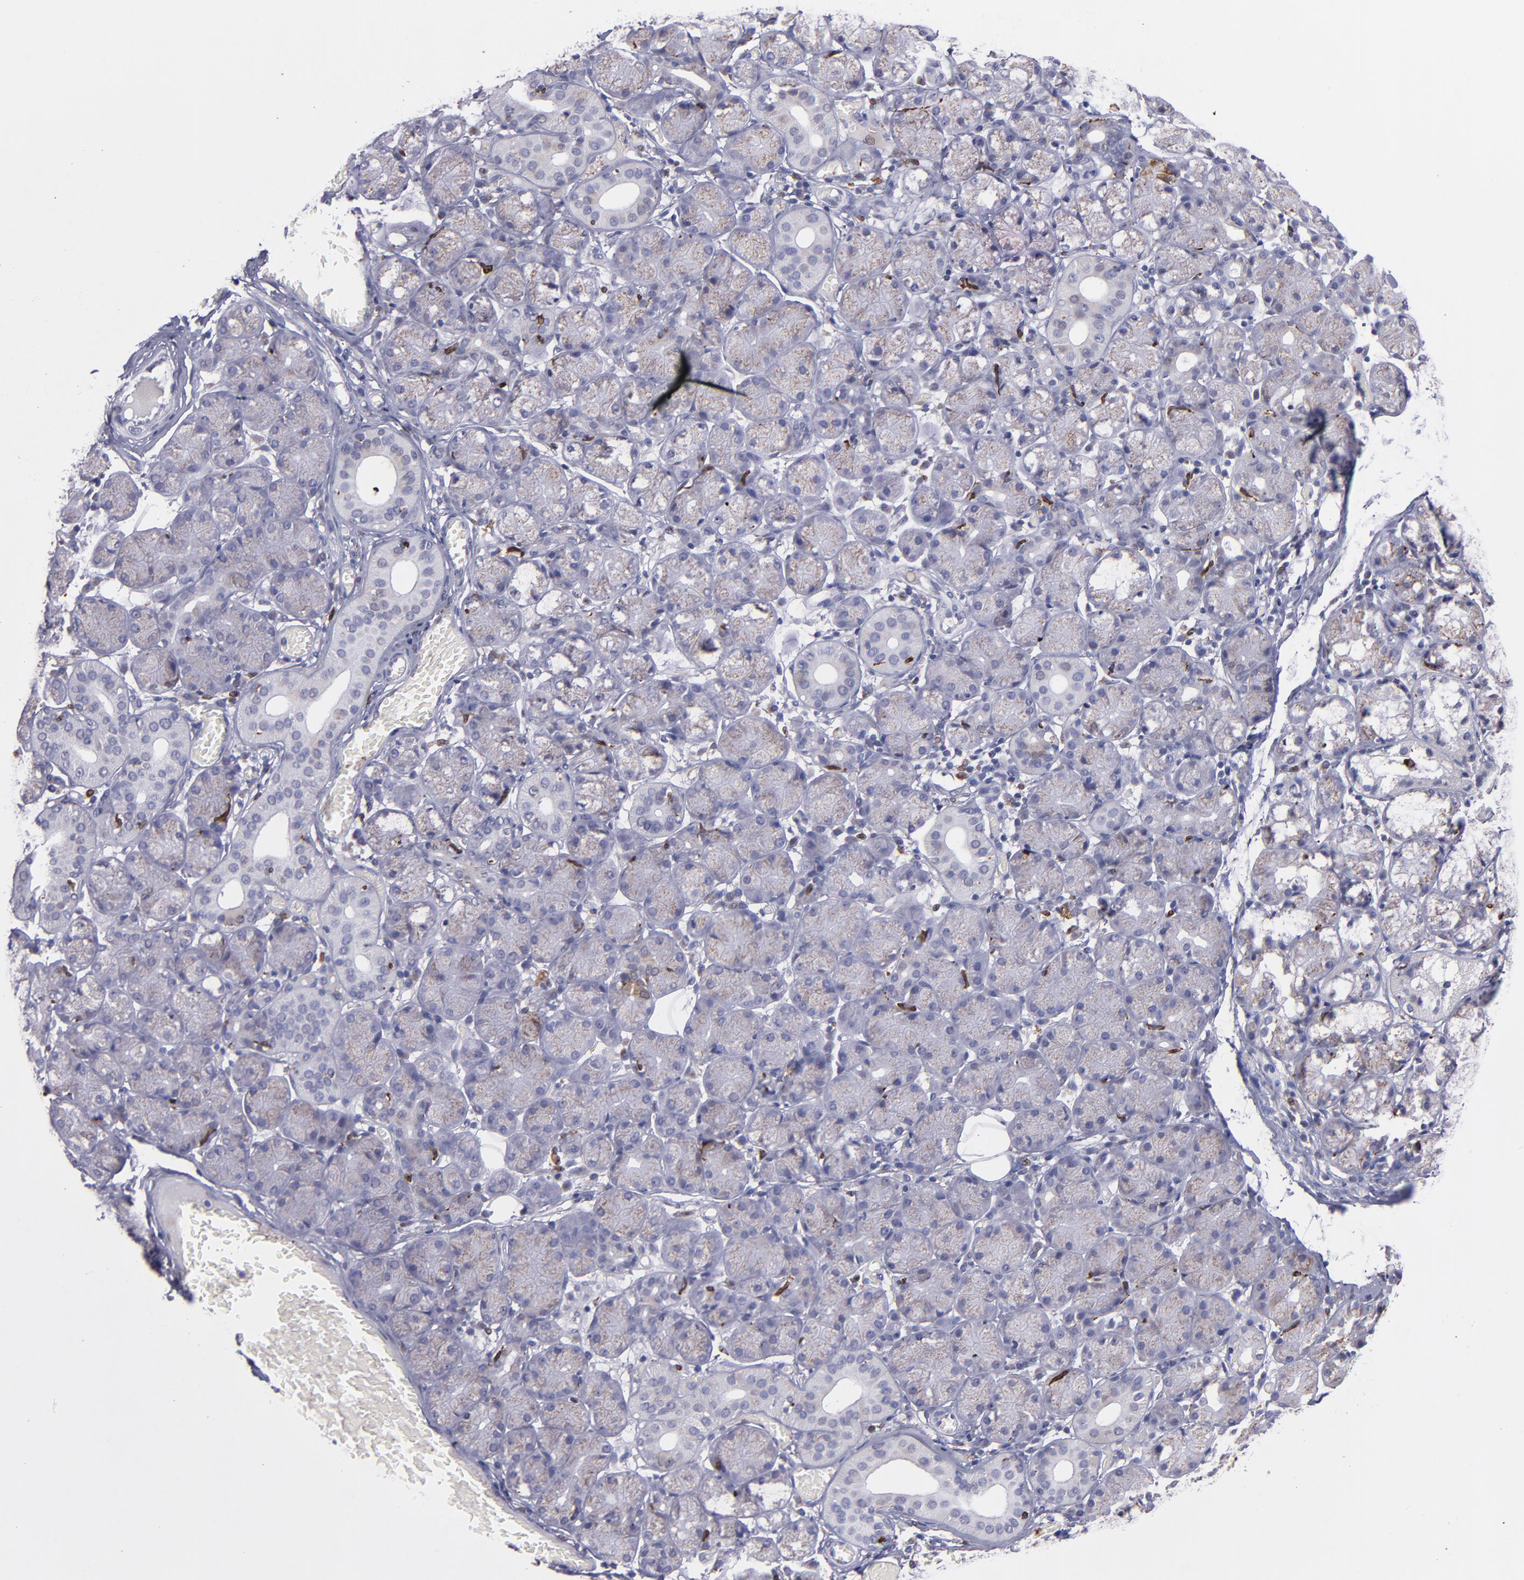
{"staining": {"intensity": "negative", "quantity": "none", "location": "none"}, "tissue": "salivary gland", "cell_type": "Glandular cells", "image_type": "normal", "snomed": [{"axis": "morphology", "description": "Normal tissue, NOS"}, {"axis": "topography", "description": "Salivary gland"}], "caption": "Micrograph shows no protein positivity in glandular cells of unremarkable salivary gland.", "gene": "PTGS1", "patient": {"sex": "female", "age": 24}}